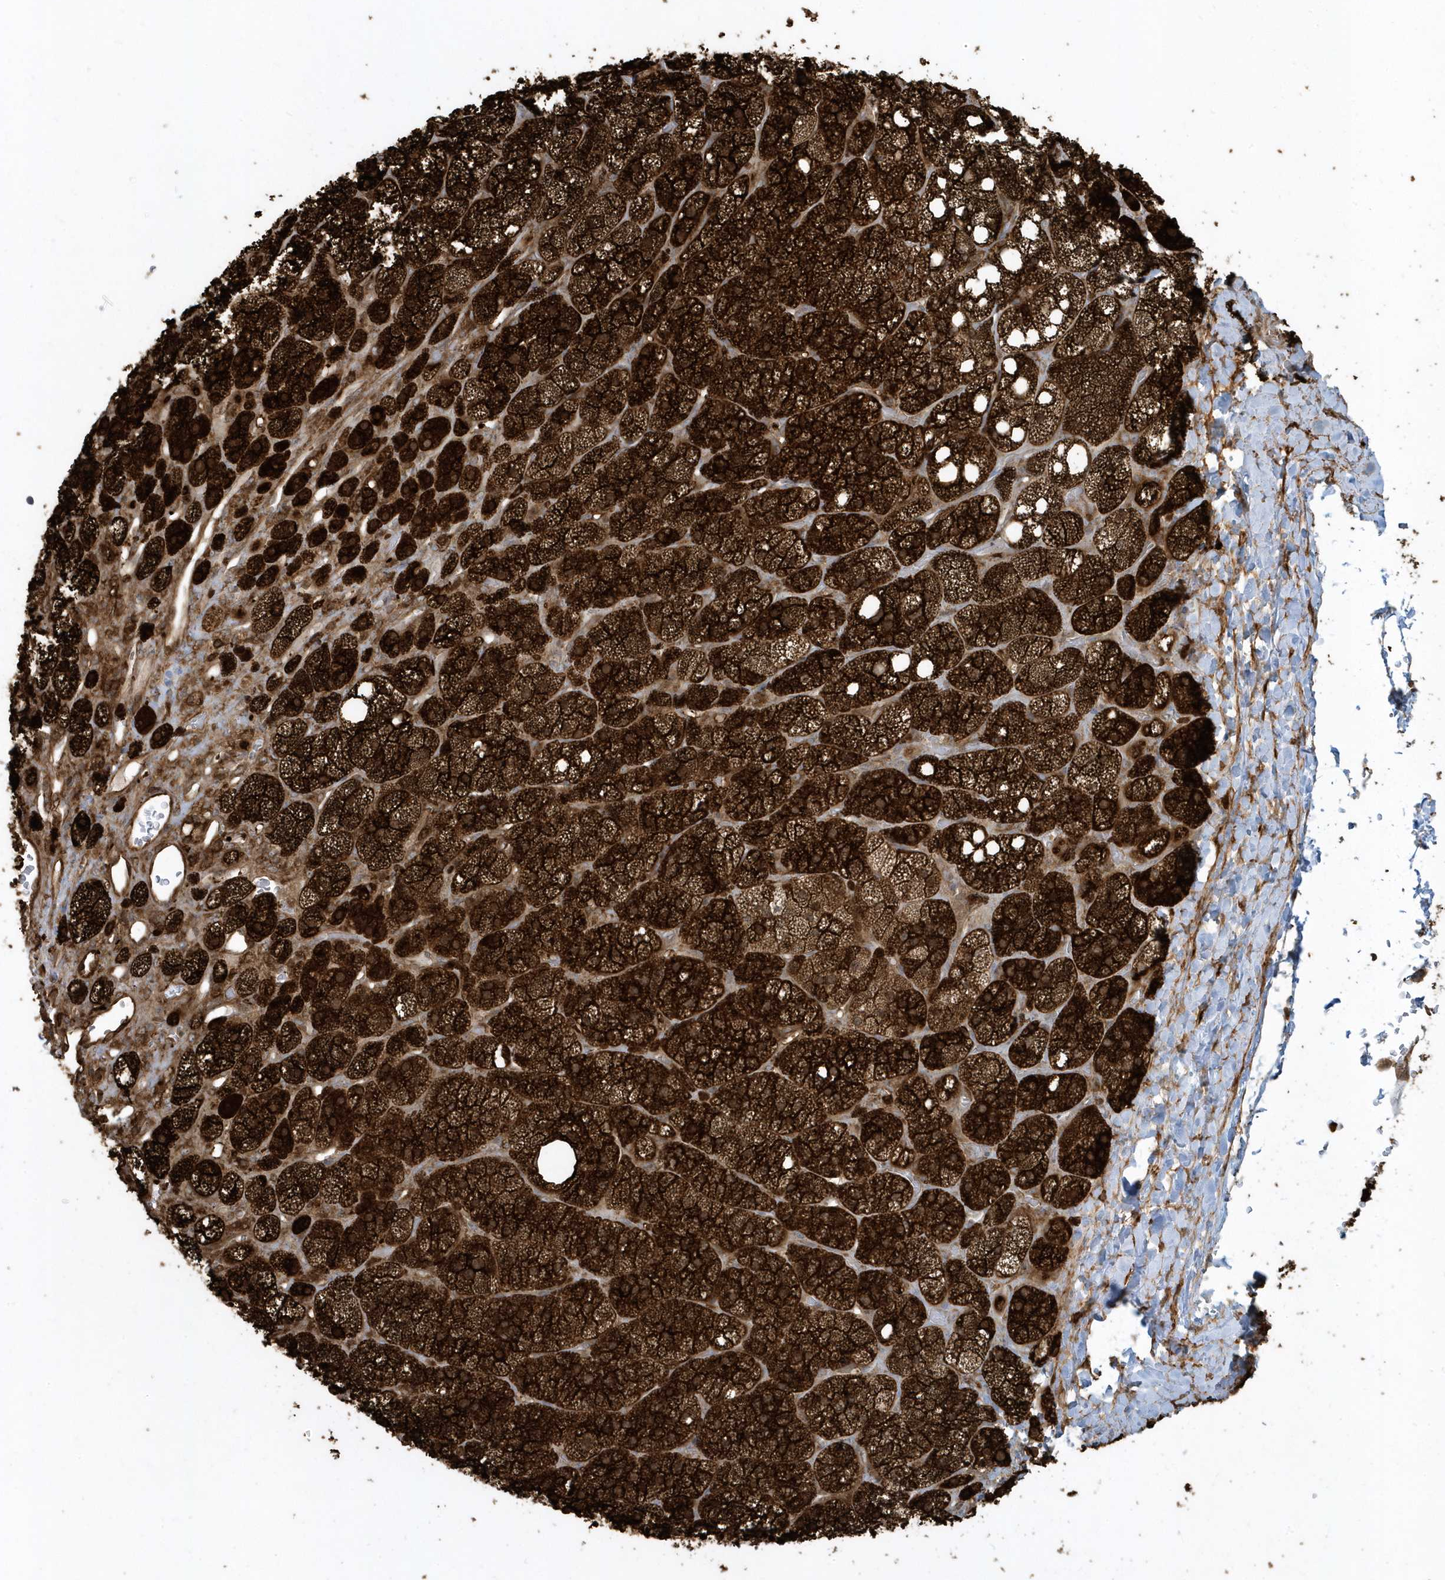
{"staining": {"intensity": "strong", "quantity": ">75%", "location": "cytoplasmic/membranous"}, "tissue": "adrenal gland", "cell_type": "Glandular cells", "image_type": "normal", "snomed": [{"axis": "morphology", "description": "Normal tissue, NOS"}, {"axis": "topography", "description": "Adrenal gland"}], "caption": "Immunohistochemical staining of normal adrenal gland shows strong cytoplasmic/membranous protein staining in about >75% of glandular cells.", "gene": "CLCN6", "patient": {"sex": "male", "age": 61}}